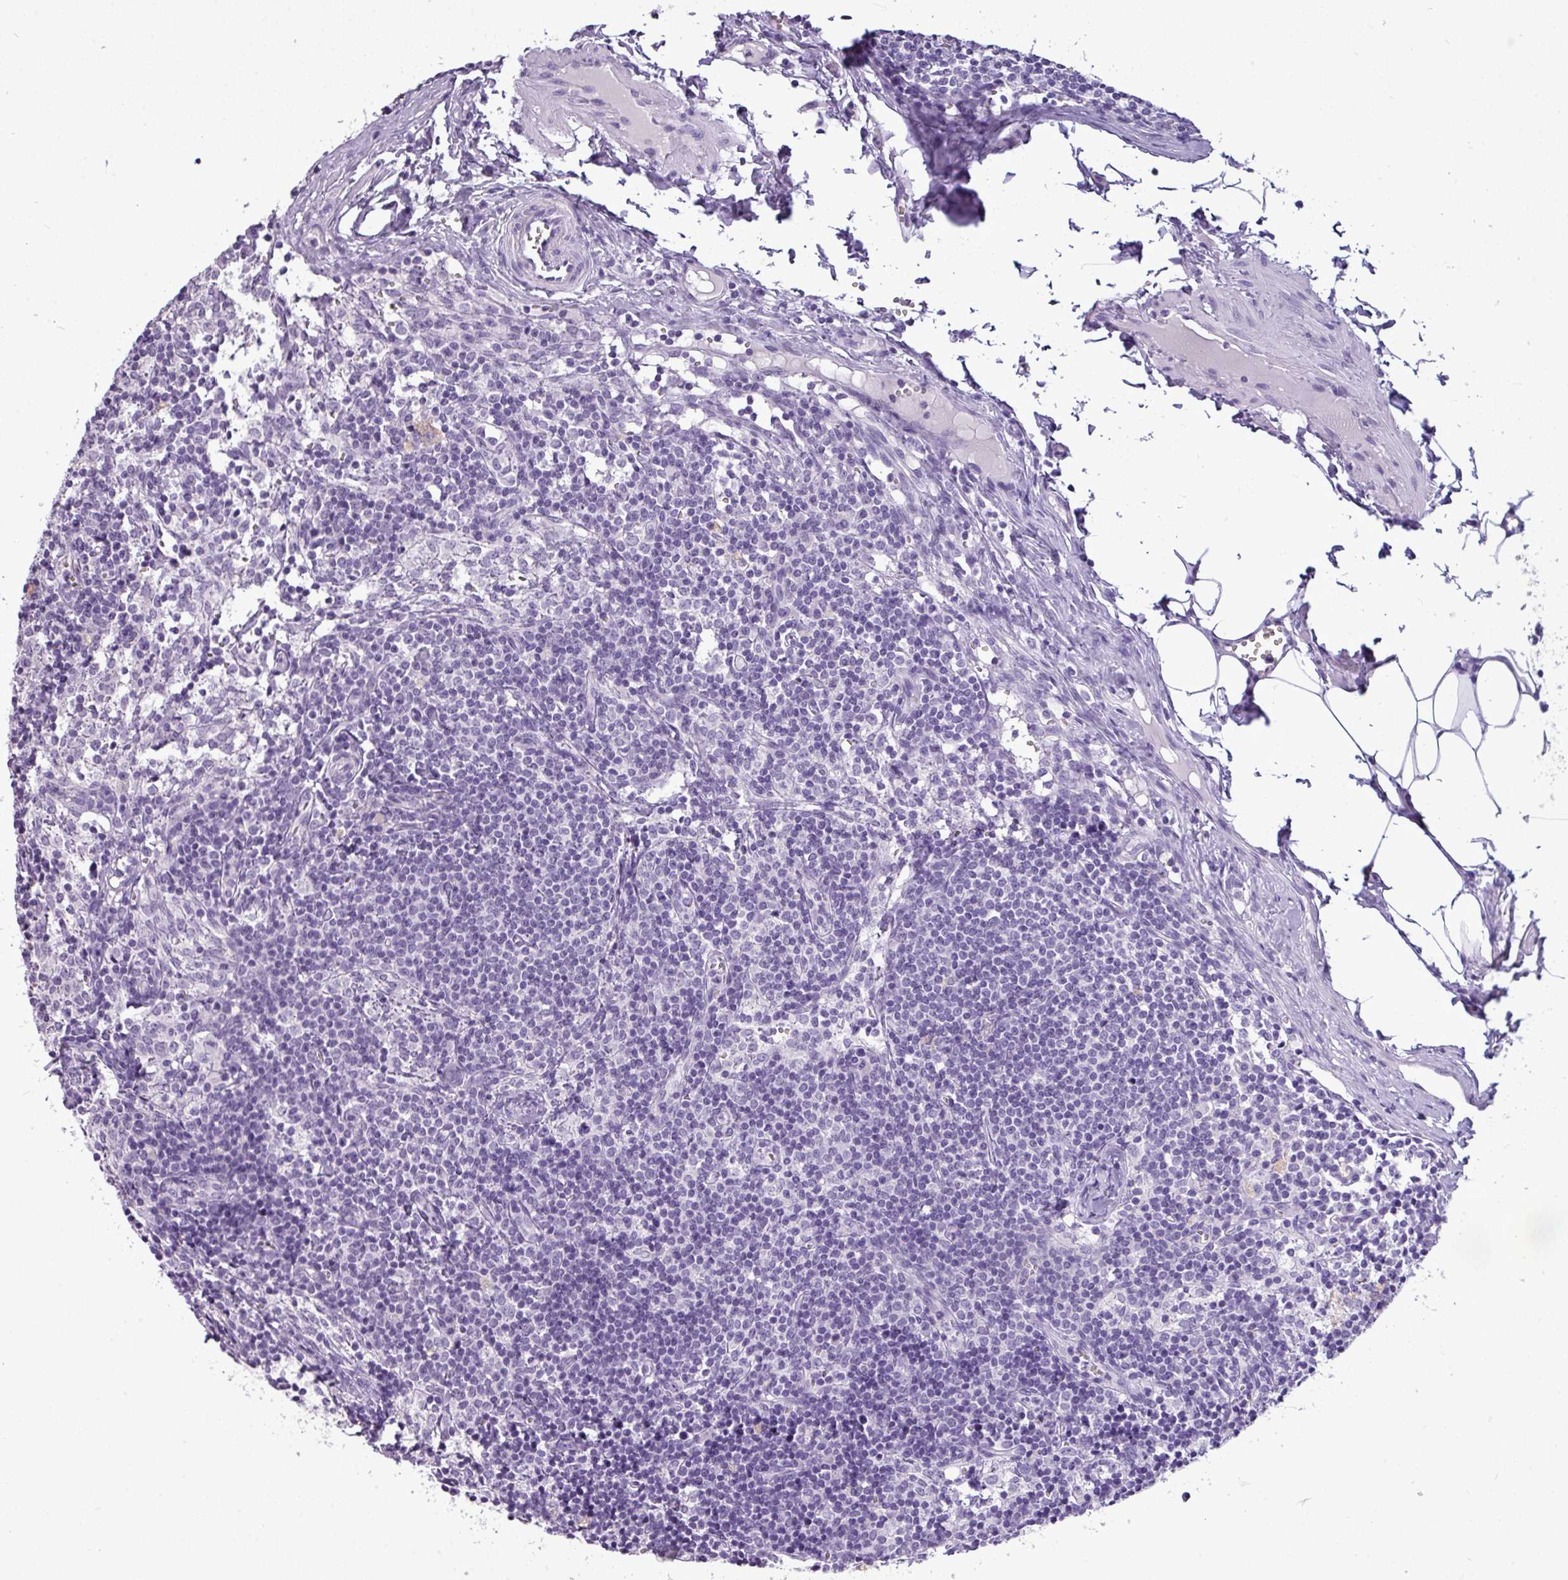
{"staining": {"intensity": "negative", "quantity": "none", "location": "none"}, "tissue": "lymph node", "cell_type": "Germinal center cells", "image_type": "normal", "snomed": [{"axis": "morphology", "description": "Normal tissue, NOS"}, {"axis": "topography", "description": "Lymph node"}], "caption": "DAB immunohistochemical staining of unremarkable lymph node reveals no significant staining in germinal center cells.", "gene": "TMEM91", "patient": {"sex": "female", "age": 30}}